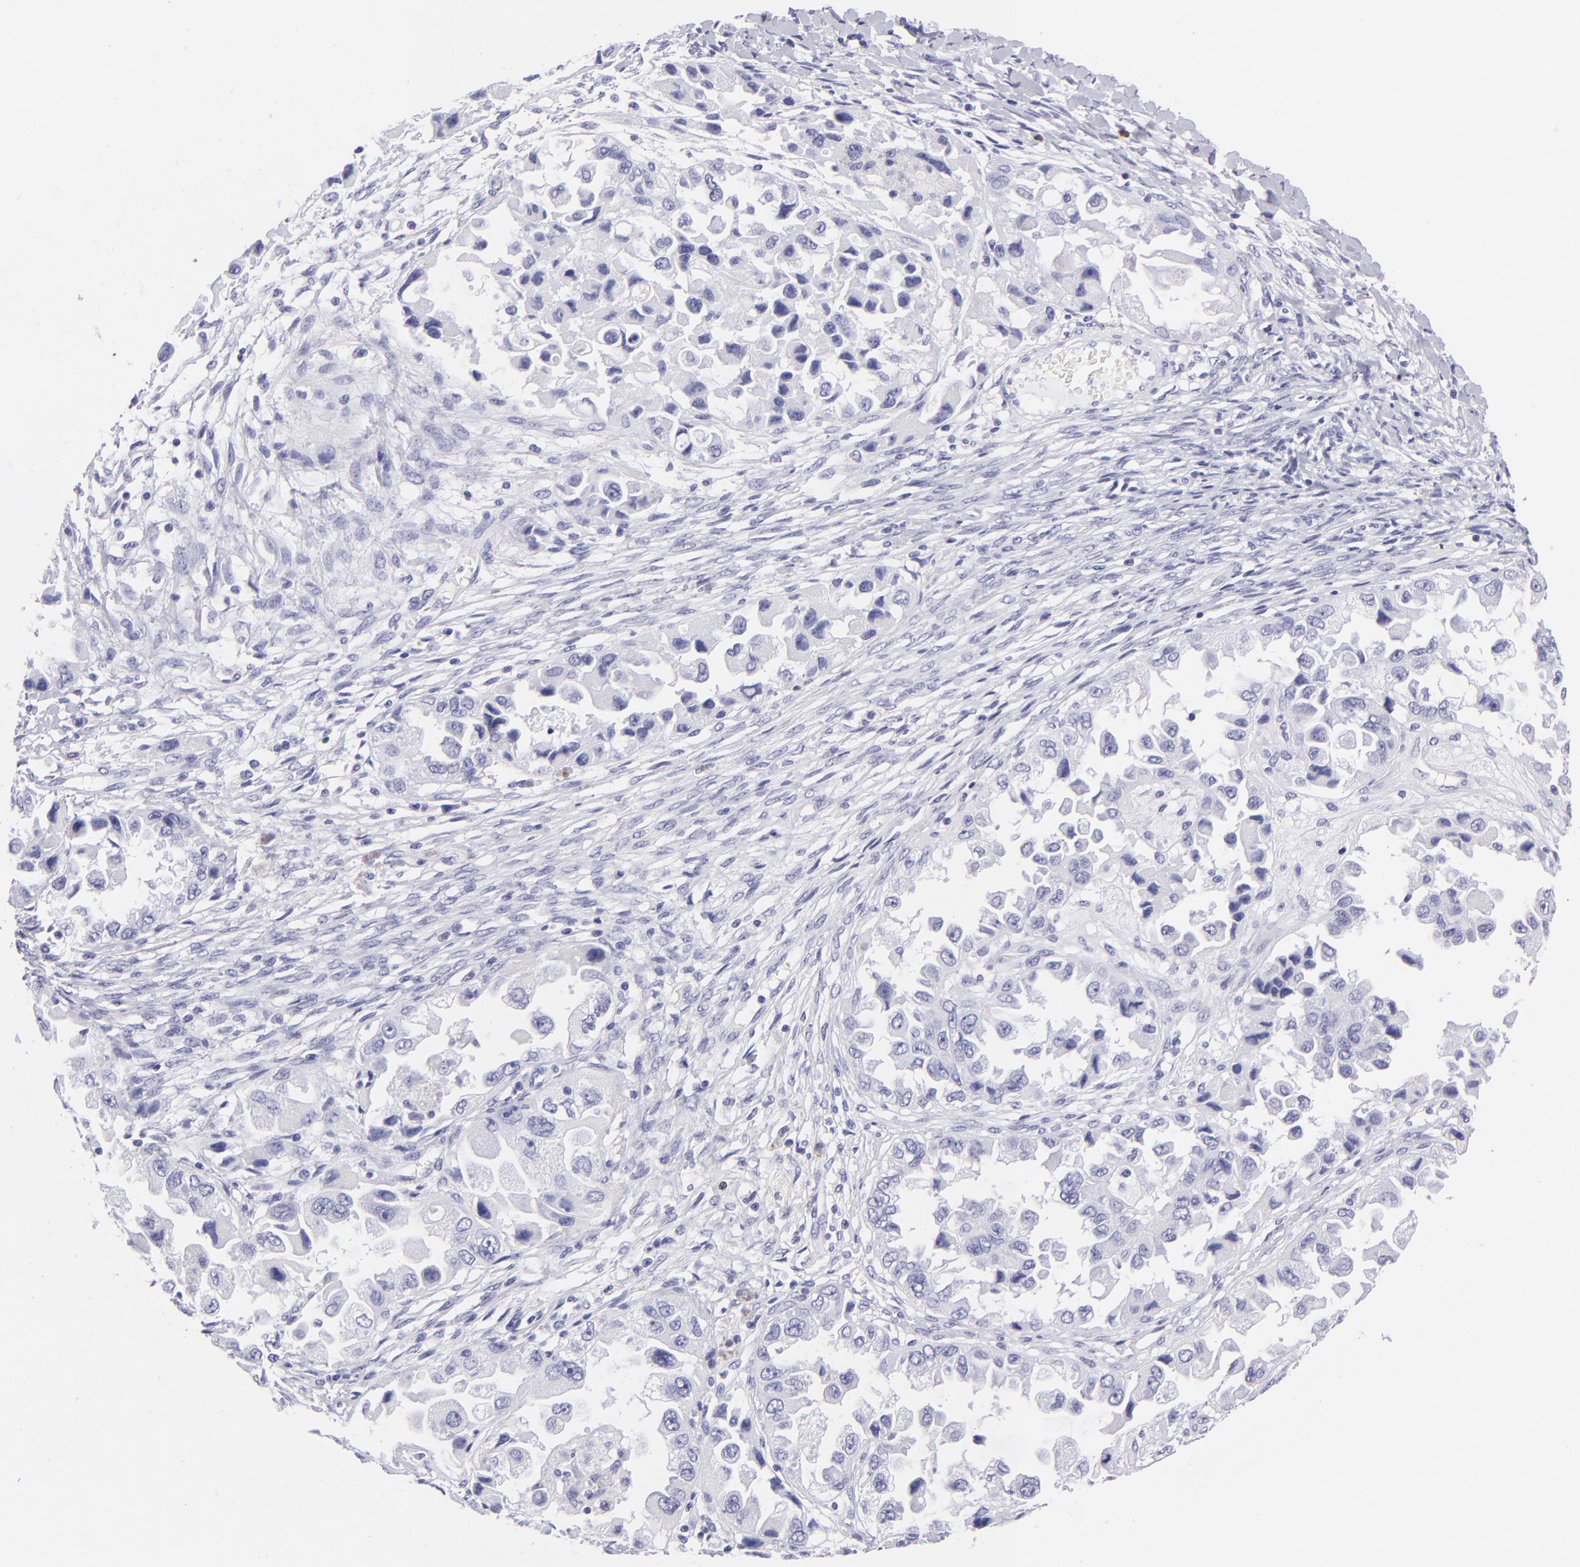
{"staining": {"intensity": "negative", "quantity": "none", "location": "none"}, "tissue": "ovarian cancer", "cell_type": "Tumor cells", "image_type": "cancer", "snomed": [{"axis": "morphology", "description": "Cystadenocarcinoma, serous, NOS"}, {"axis": "topography", "description": "Ovary"}], "caption": "The micrograph reveals no staining of tumor cells in ovarian cancer (serous cystadenocarcinoma).", "gene": "PVALB", "patient": {"sex": "female", "age": 84}}